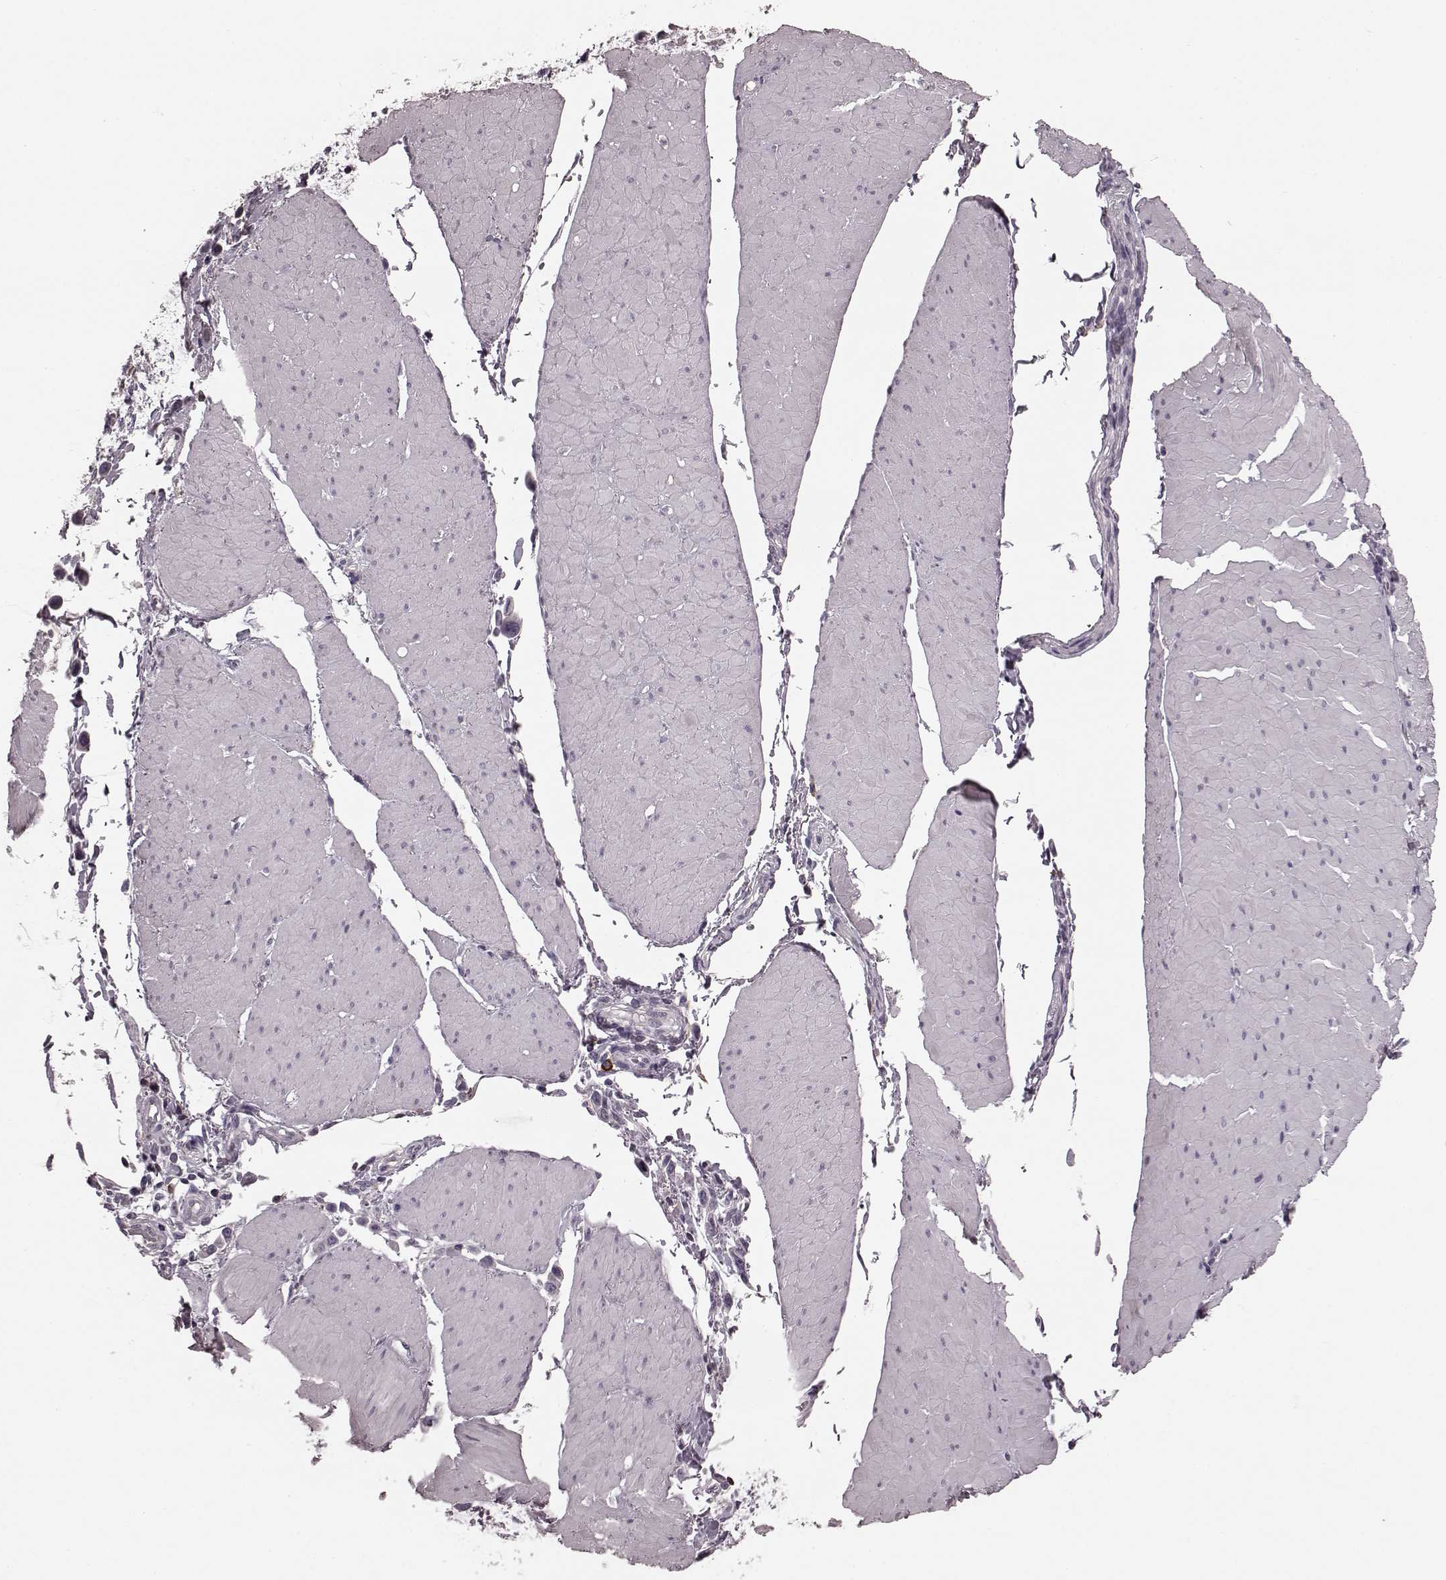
{"staining": {"intensity": "negative", "quantity": "none", "location": "none"}, "tissue": "stomach cancer", "cell_type": "Tumor cells", "image_type": "cancer", "snomed": [{"axis": "morphology", "description": "Adenocarcinoma, NOS"}, {"axis": "topography", "description": "Stomach"}], "caption": "This is a histopathology image of immunohistochemistry staining of adenocarcinoma (stomach), which shows no positivity in tumor cells.", "gene": "CD28", "patient": {"sex": "male", "age": 47}}